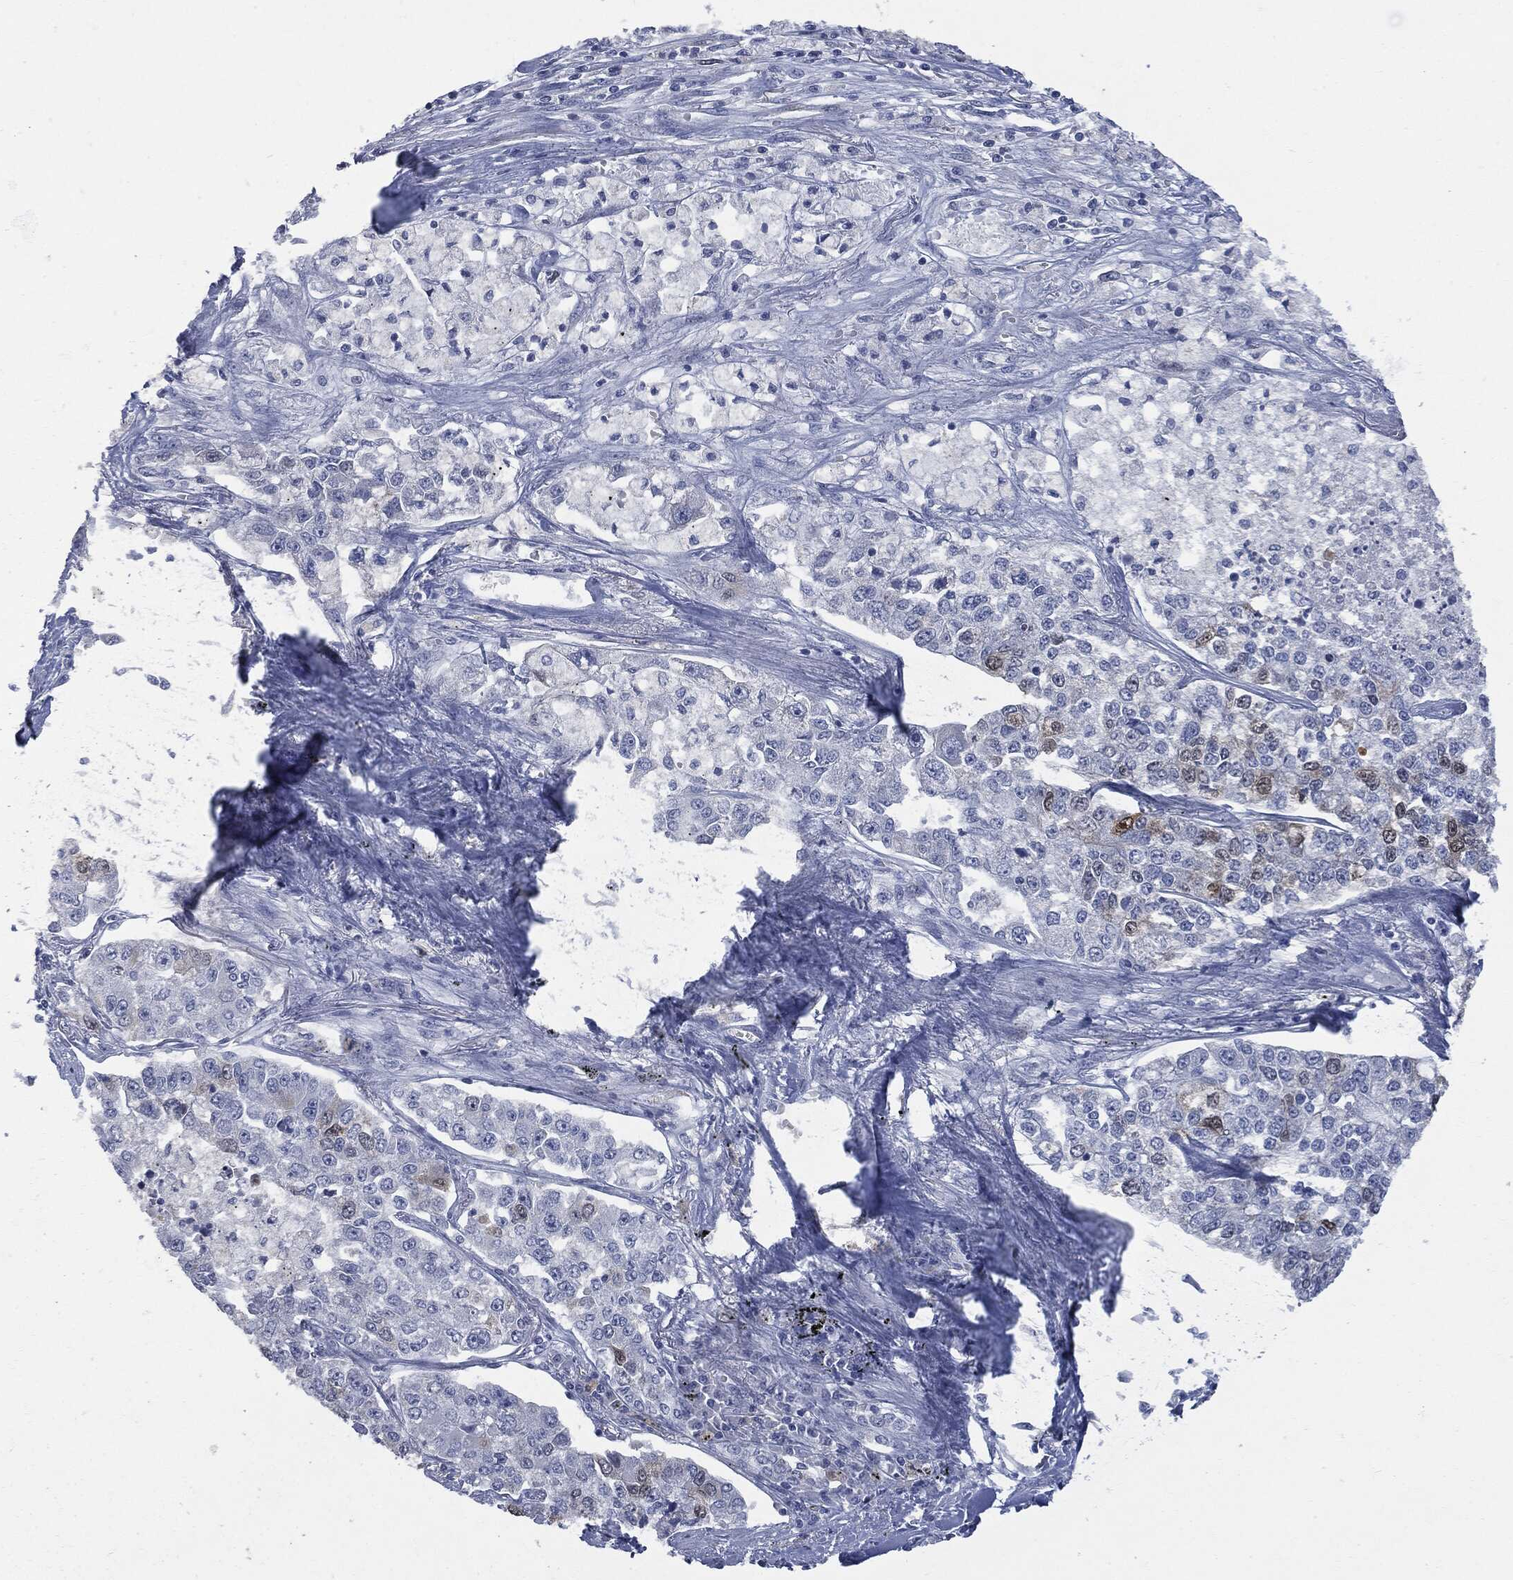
{"staining": {"intensity": "moderate", "quantity": "<25%", "location": "cytoplasmic/membranous"}, "tissue": "lung cancer", "cell_type": "Tumor cells", "image_type": "cancer", "snomed": [{"axis": "morphology", "description": "Adenocarcinoma, NOS"}, {"axis": "topography", "description": "Lung"}], "caption": "About <25% of tumor cells in human lung adenocarcinoma demonstrate moderate cytoplasmic/membranous protein expression as visualized by brown immunohistochemical staining.", "gene": "UBE2C", "patient": {"sex": "male", "age": 49}}